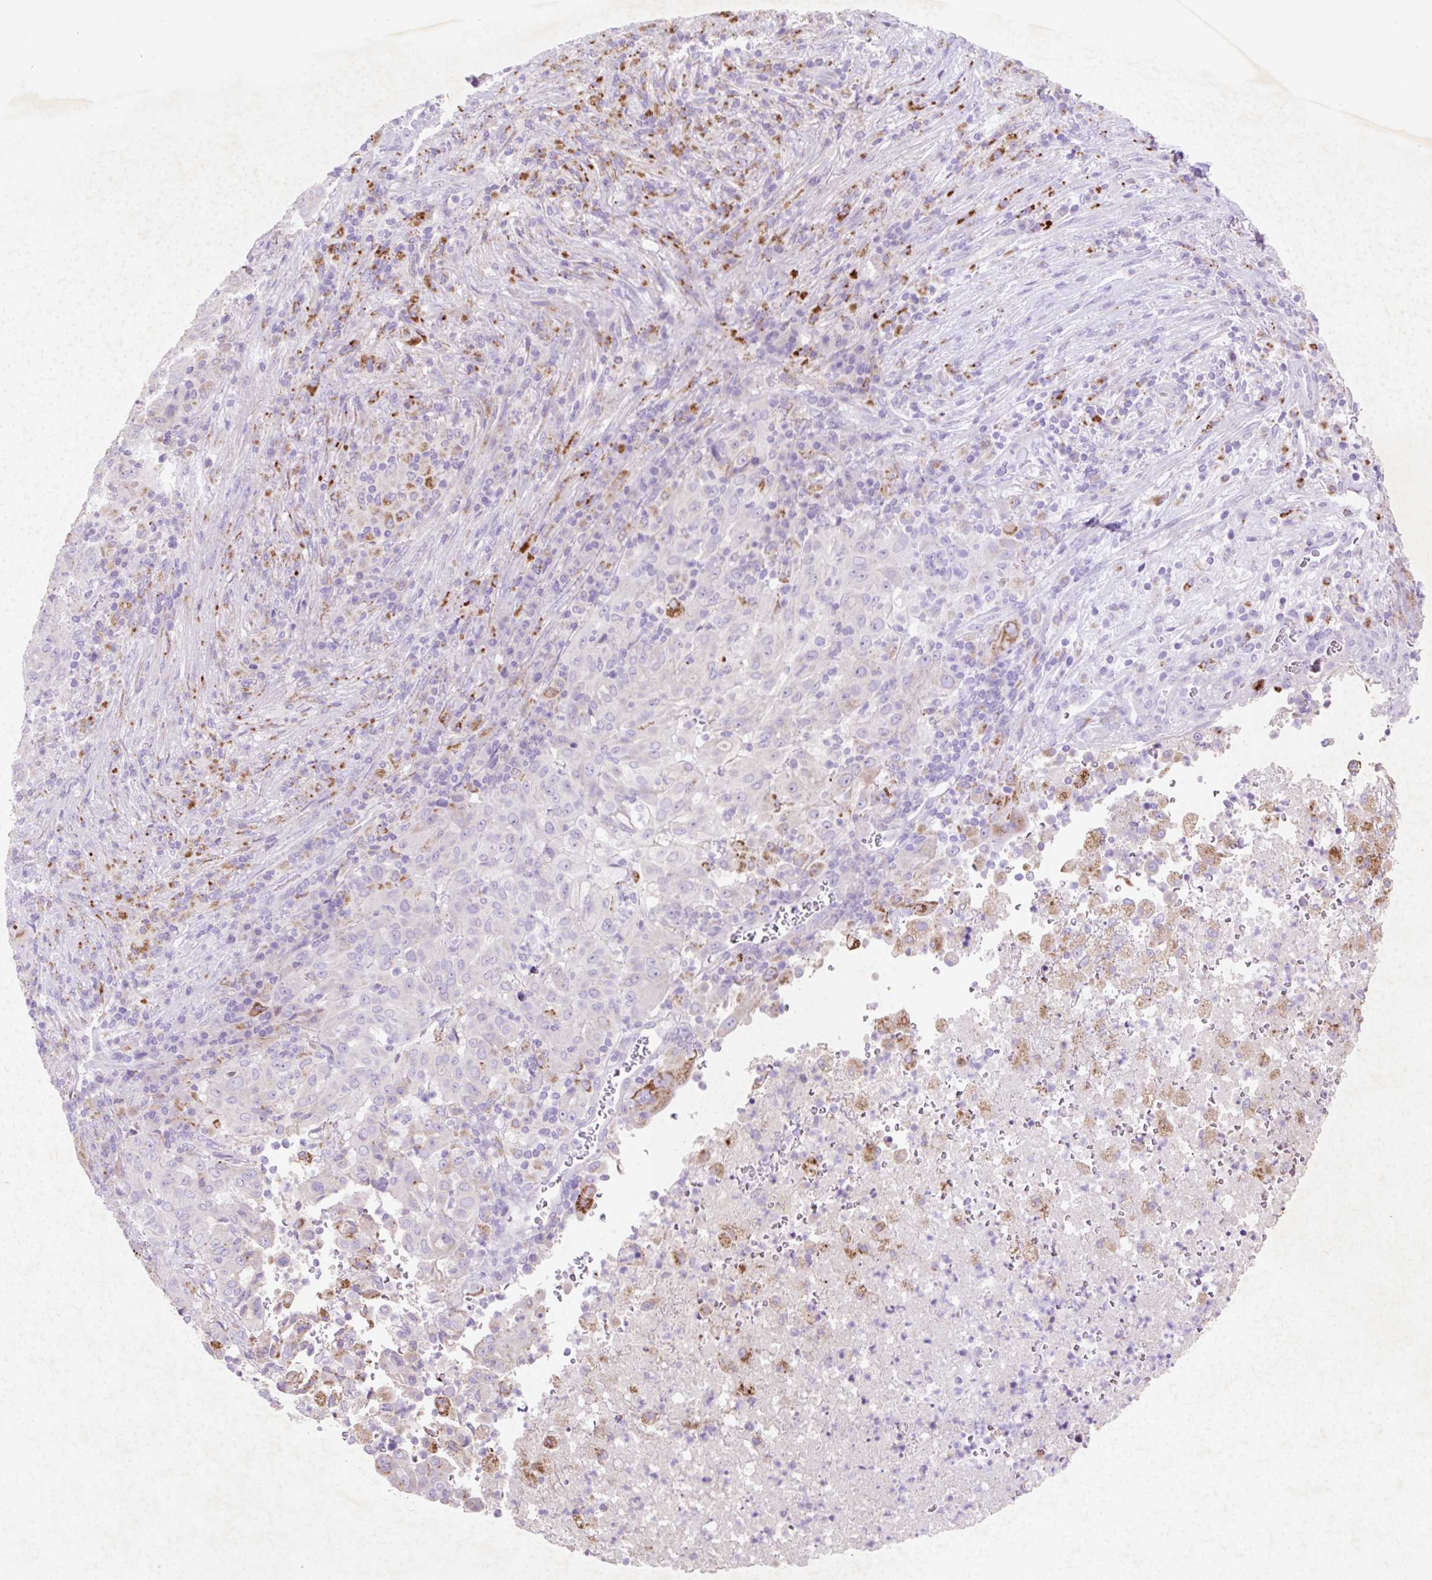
{"staining": {"intensity": "negative", "quantity": "none", "location": "none"}, "tissue": "pancreatic cancer", "cell_type": "Tumor cells", "image_type": "cancer", "snomed": [{"axis": "morphology", "description": "Adenocarcinoma, NOS"}, {"axis": "topography", "description": "Pancreas"}], "caption": "Tumor cells are negative for protein expression in human adenocarcinoma (pancreatic). (DAB (3,3'-diaminobenzidine) IHC with hematoxylin counter stain).", "gene": "HEXA", "patient": {"sex": "male", "age": 63}}